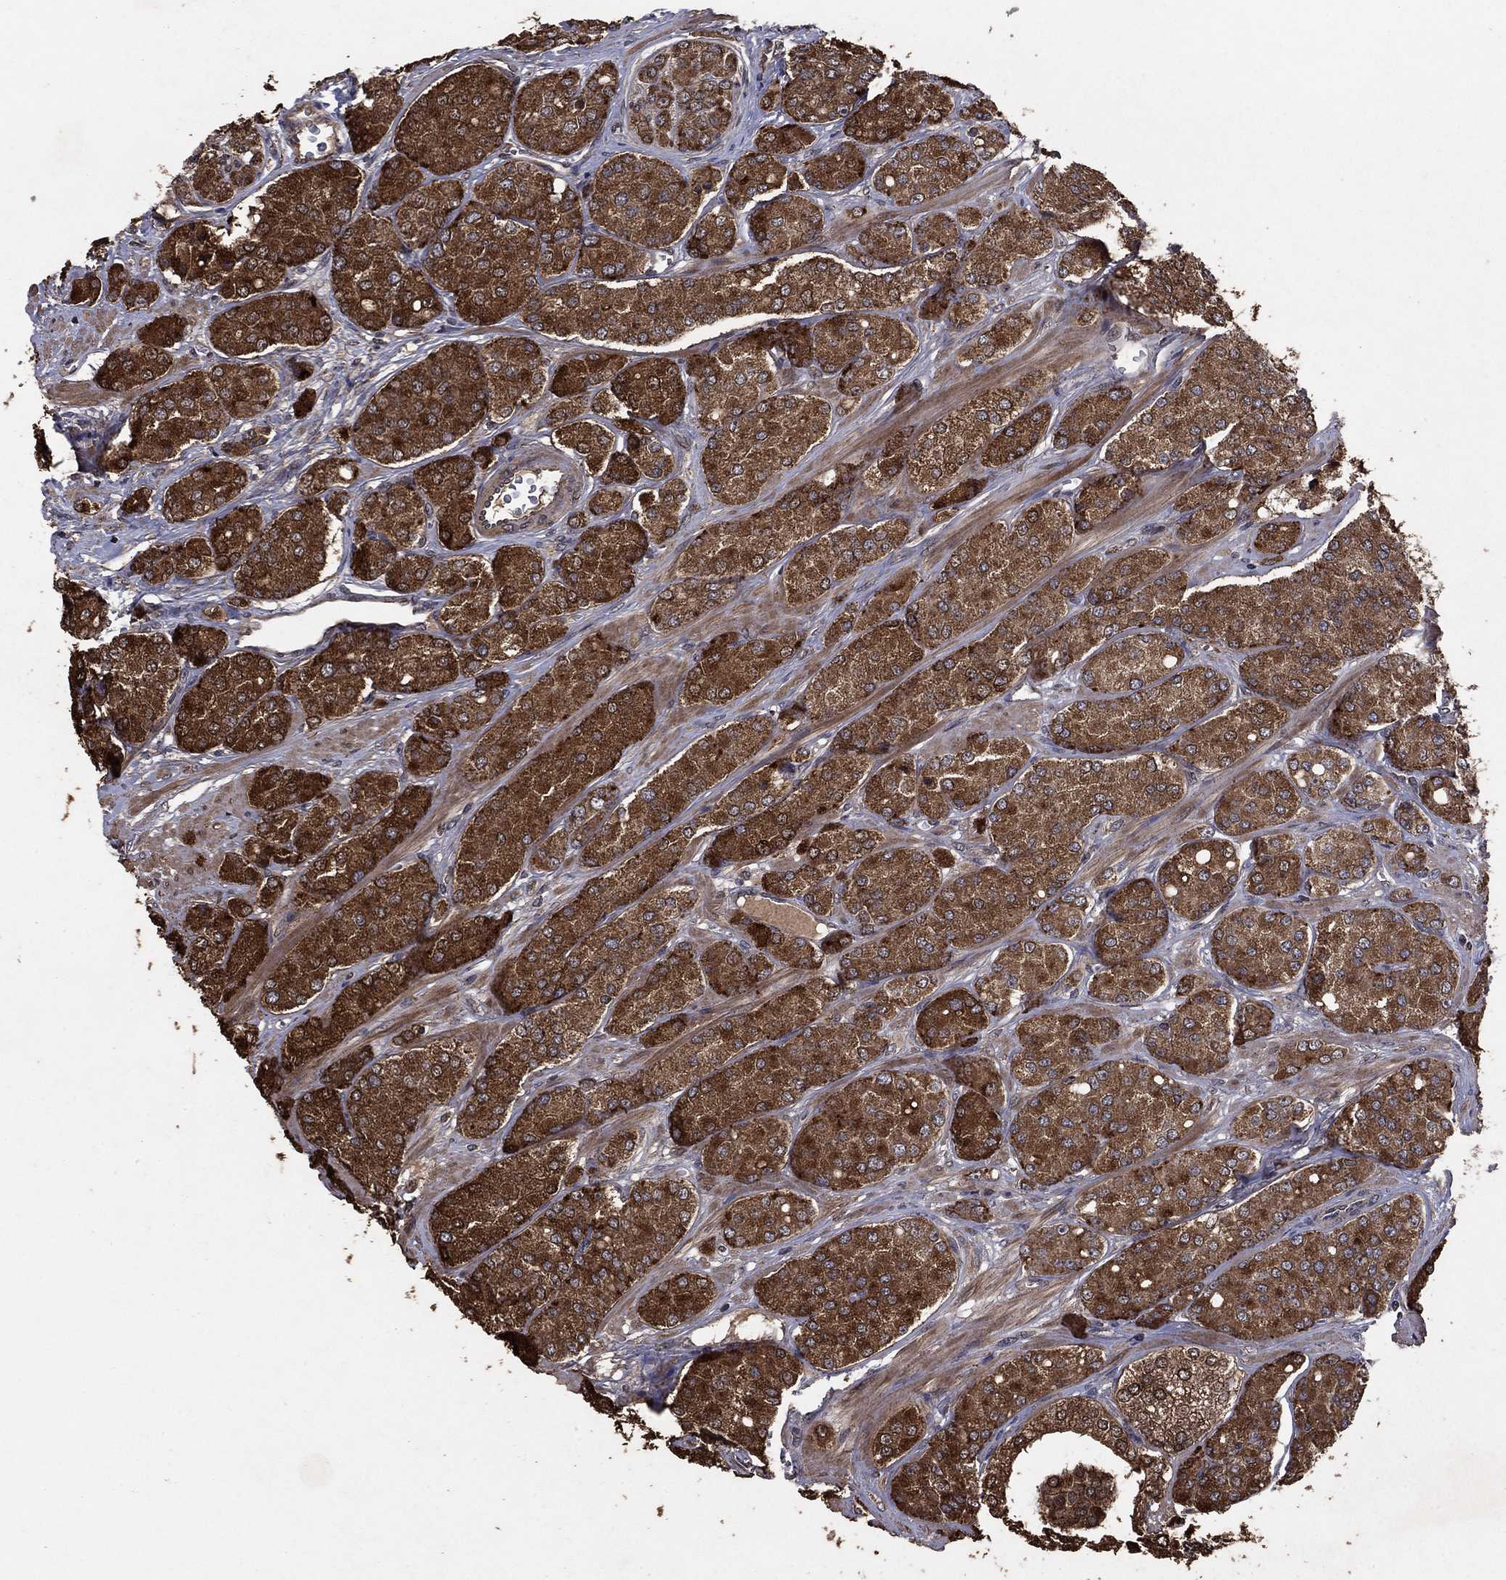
{"staining": {"intensity": "strong", "quantity": ">75%", "location": "cytoplasmic/membranous"}, "tissue": "prostate cancer", "cell_type": "Tumor cells", "image_type": "cancer", "snomed": [{"axis": "morphology", "description": "Adenocarcinoma, NOS"}, {"axis": "topography", "description": "Prostate"}], "caption": "This is an image of immunohistochemistry (IHC) staining of prostate cancer (adenocarcinoma), which shows strong positivity in the cytoplasmic/membranous of tumor cells.", "gene": "DHRS1", "patient": {"sex": "male", "age": 67}}